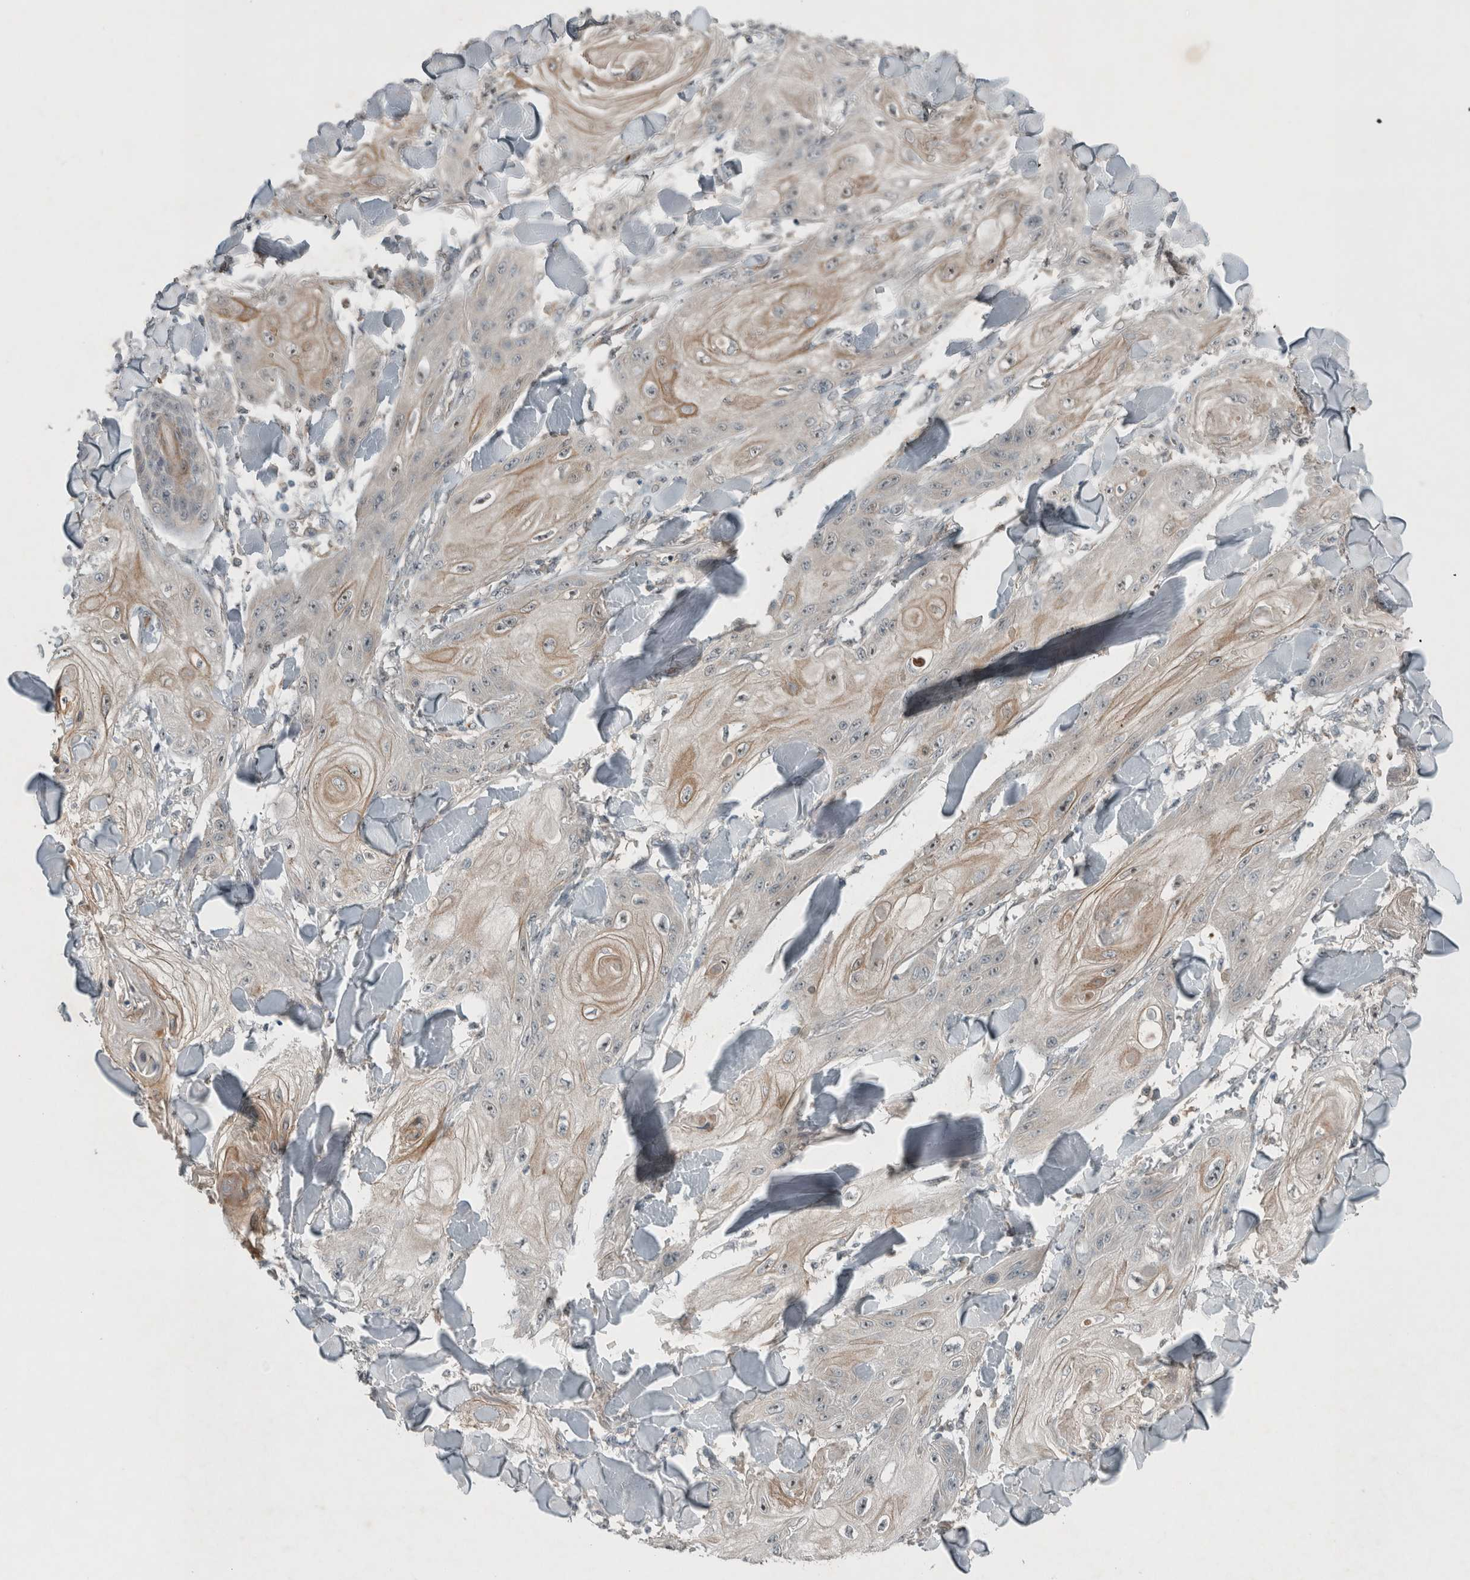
{"staining": {"intensity": "weak", "quantity": "<25%", "location": "cytoplasmic/membranous"}, "tissue": "skin cancer", "cell_type": "Tumor cells", "image_type": "cancer", "snomed": [{"axis": "morphology", "description": "Squamous cell carcinoma, NOS"}, {"axis": "topography", "description": "Skin"}], "caption": "There is no significant staining in tumor cells of skin squamous cell carcinoma.", "gene": "RALGDS", "patient": {"sex": "male", "age": 74}}